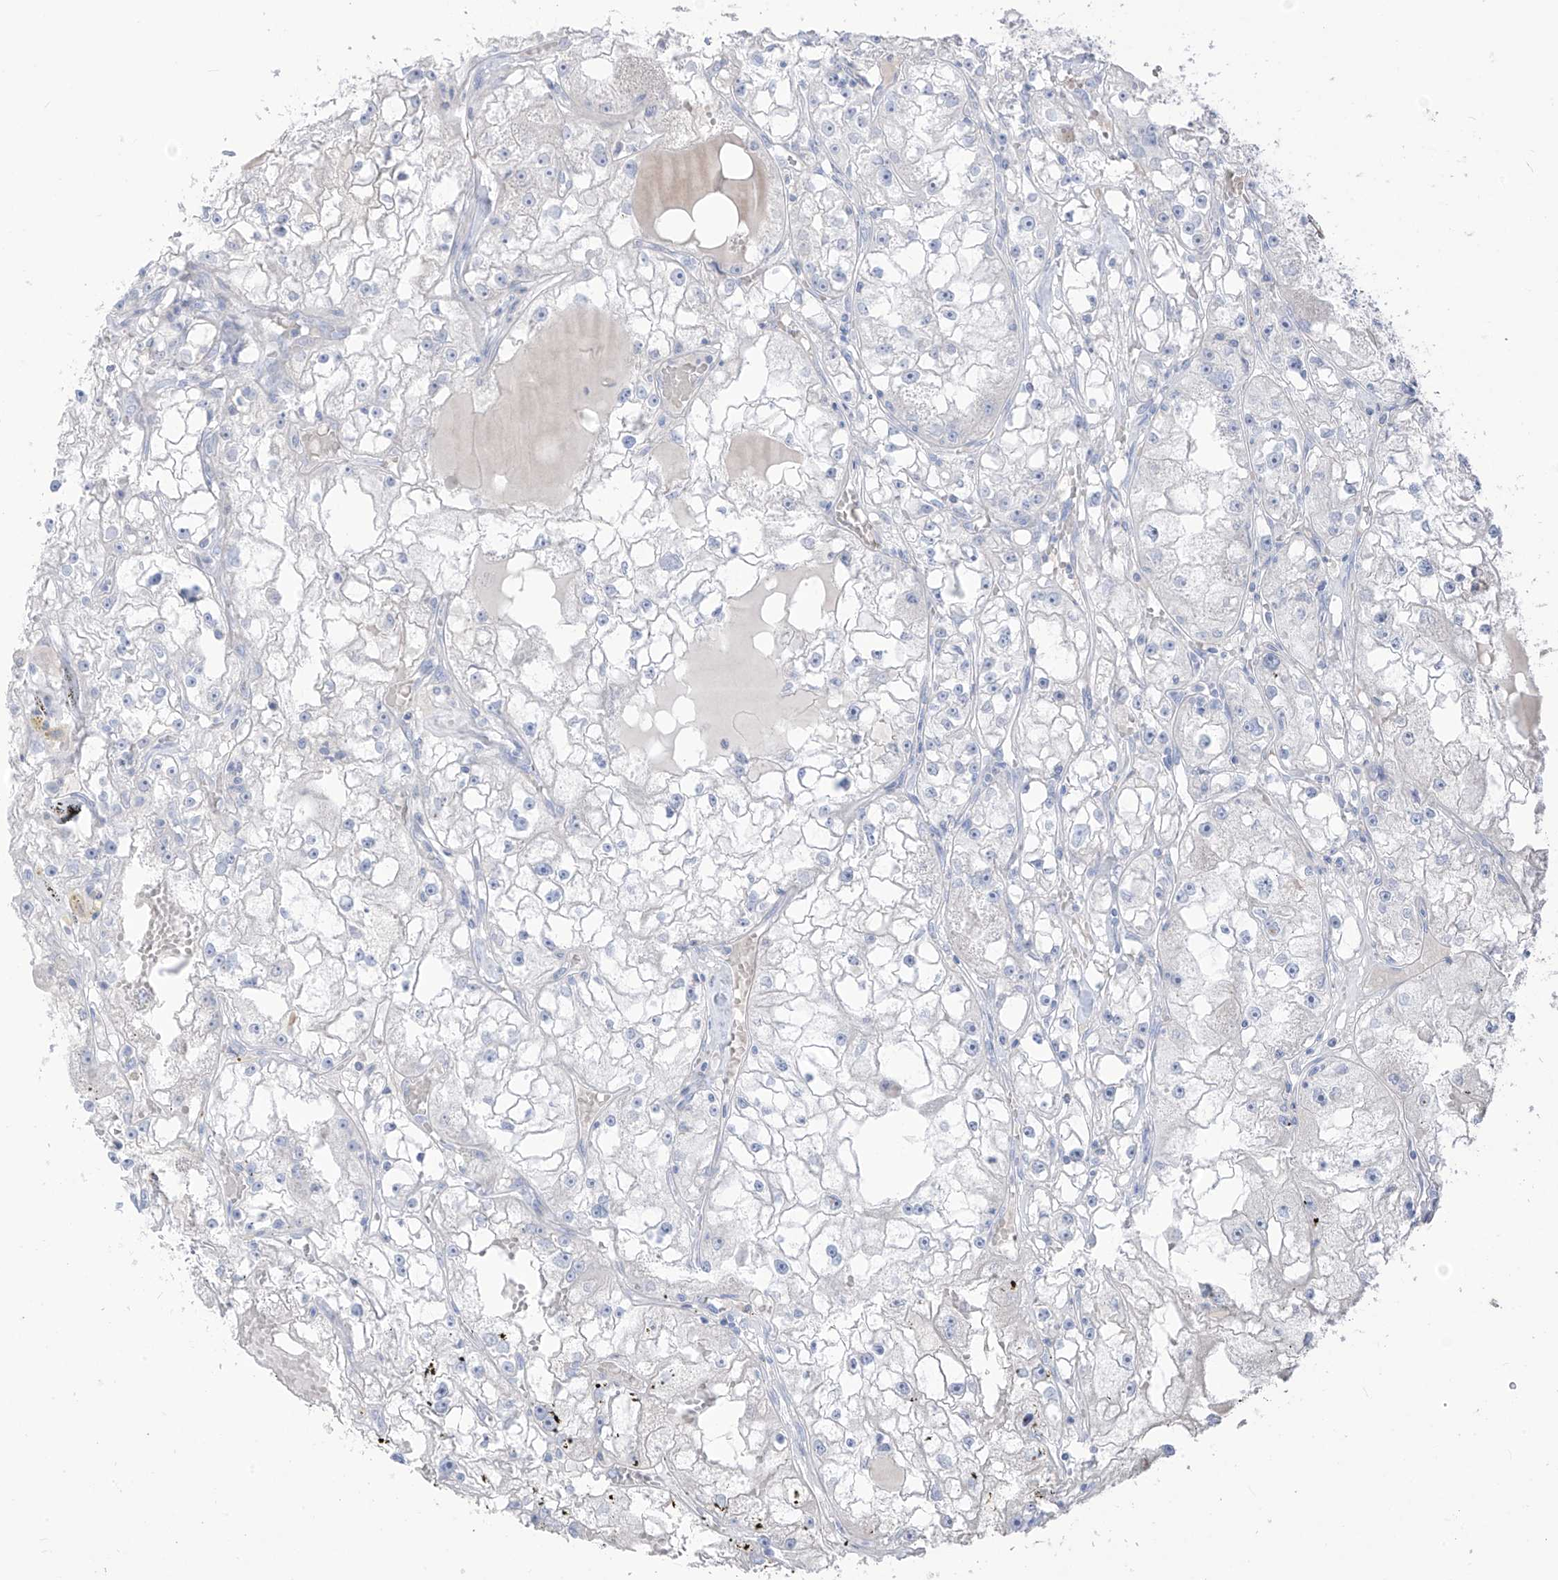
{"staining": {"intensity": "negative", "quantity": "none", "location": "none"}, "tissue": "renal cancer", "cell_type": "Tumor cells", "image_type": "cancer", "snomed": [{"axis": "morphology", "description": "Adenocarcinoma, NOS"}, {"axis": "topography", "description": "Kidney"}], "caption": "An immunohistochemistry photomicrograph of renal cancer is shown. There is no staining in tumor cells of renal cancer. (Stains: DAB (3,3'-diaminobenzidine) immunohistochemistry with hematoxylin counter stain, Microscopy: brightfield microscopy at high magnification).", "gene": "ASPRV1", "patient": {"sex": "male", "age": 56}}